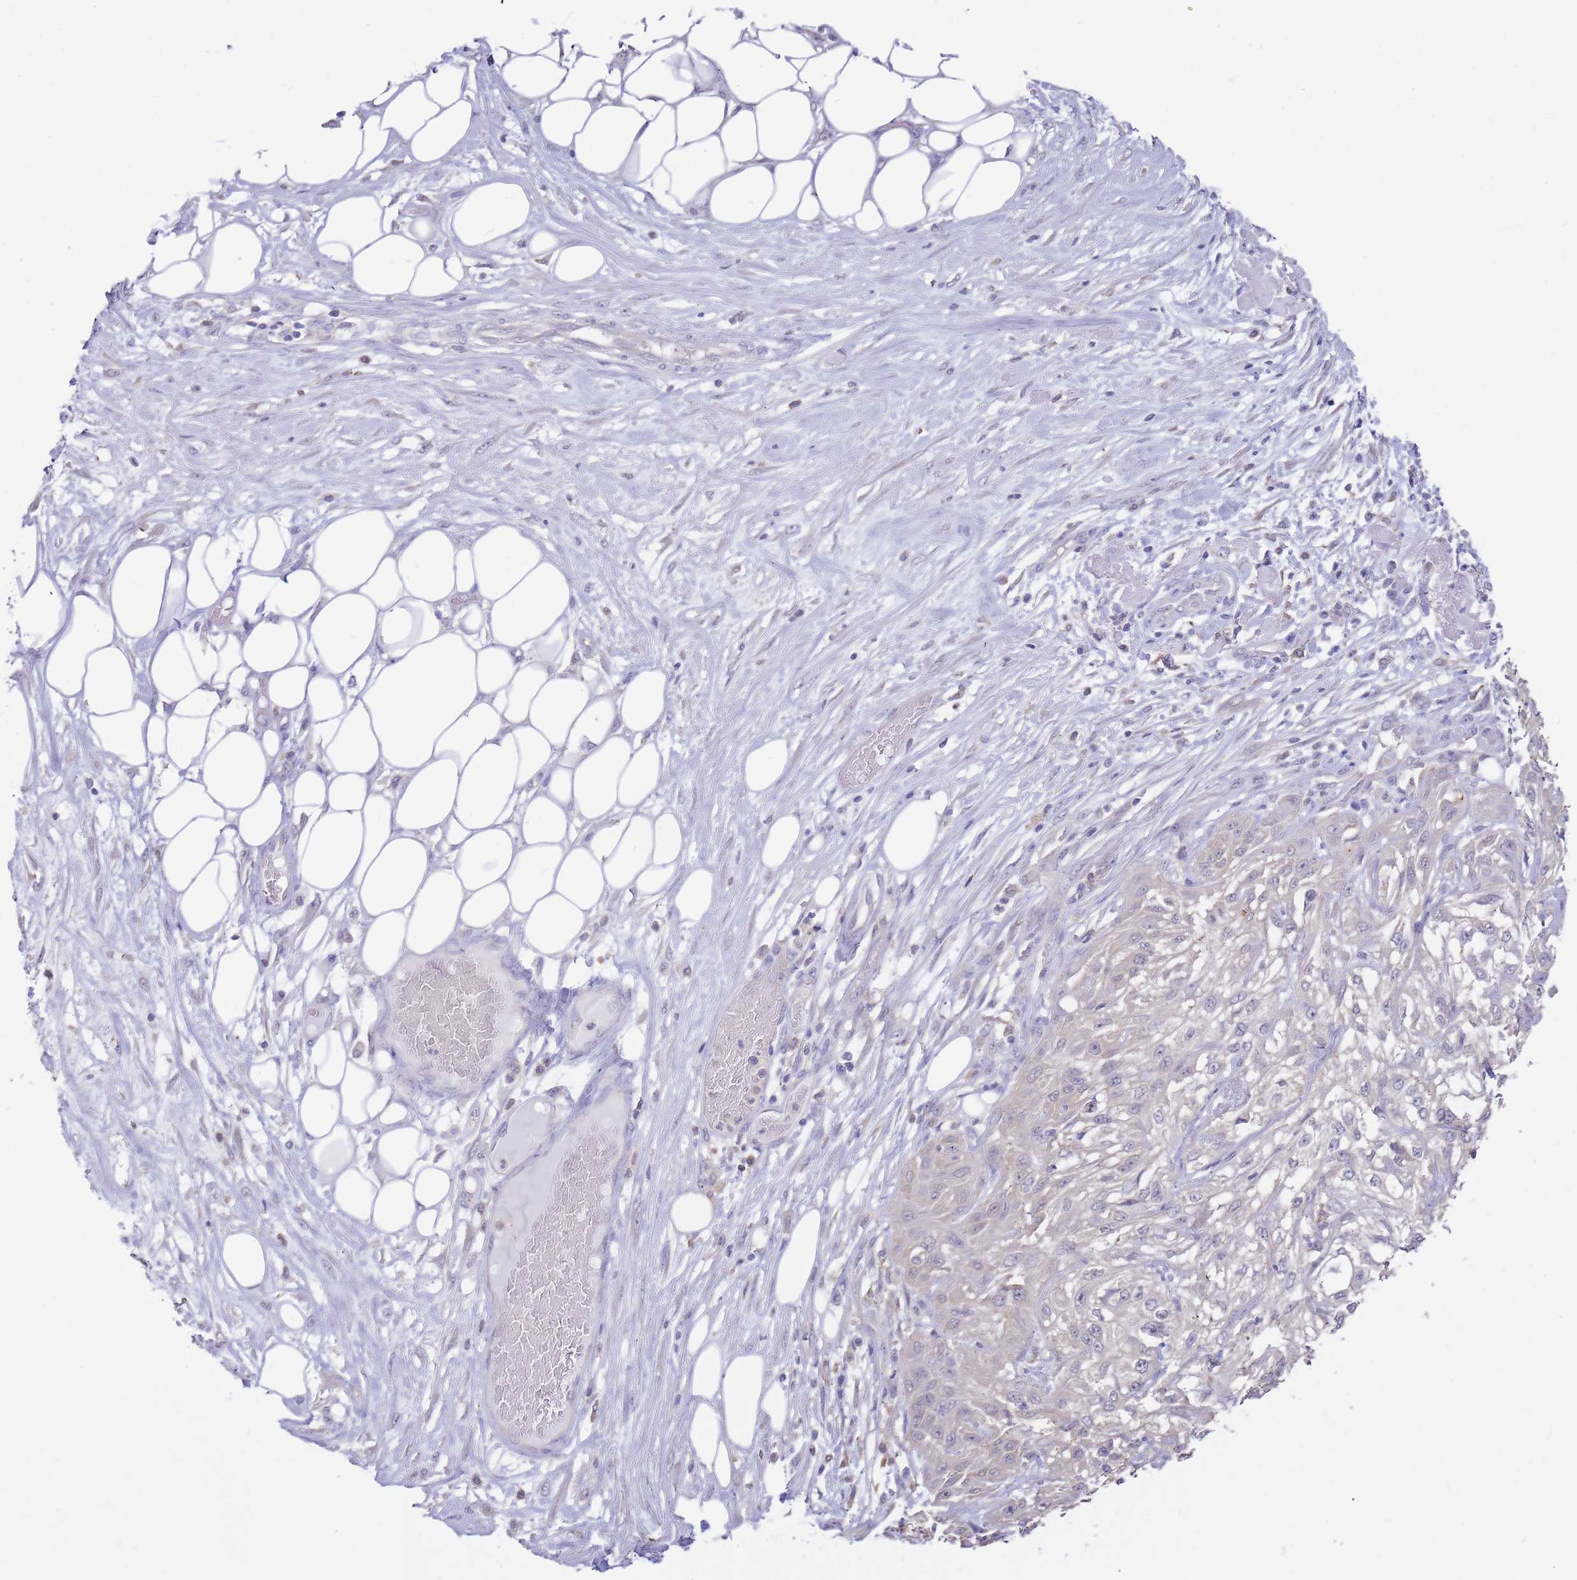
{"staining": {"intensity": "negative", "quantity": "none", "location": "none"}, "tissue": "skin cancer", "cell_type": "Tumor cells", "image_type": "cancer", "snomed": [{"axis": "morphology", "description": "Squamous cell carcinoma, NOS"}, {"axis": "morphology", "description": "Squamous cell carcinoma, metastatic, NOS"}, {"axis": "topography", "description": "Skin"}, {"axis": "topography", "description": "Lymph node"}], "caption": "IHC histopathology image of neoplastic tissue: human skin squamous cell carcinoma stained with DAB (3,3'-diaminobenzidine) exhibits no significant protein expression in tumor cells.", "gene": "AP5S1", "patient": {"sex": "male", "age": 75}}